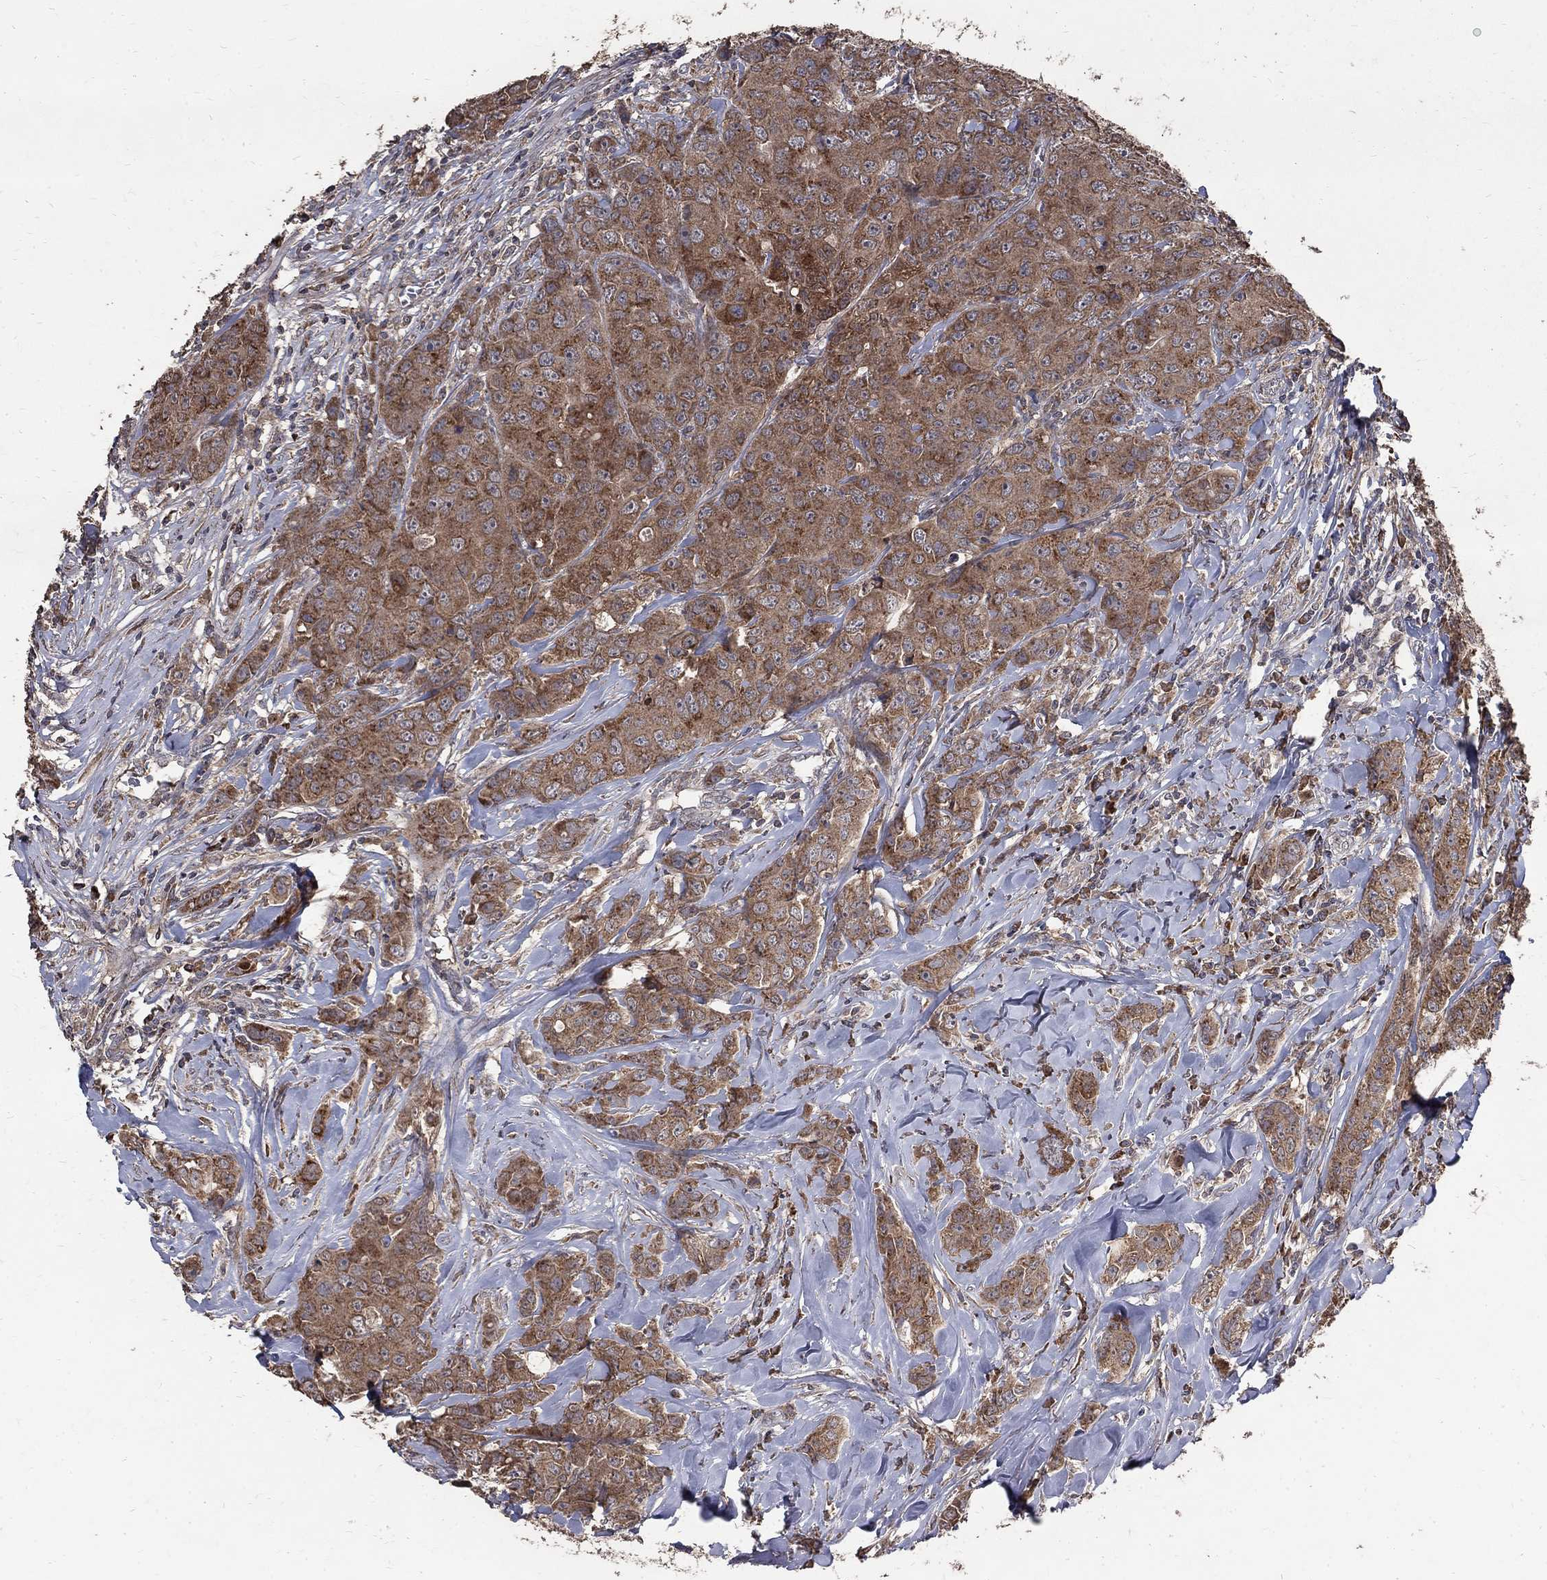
{"staining": {"intensity": "moderate", "quantity": "25%-75%", "location": "cytoplasmic/membranous"}, "tissue": "breast cancer", "cell_type": "Tumor cells", "image_type": "cancer", "snomed": [{"axis": "morphology", "description": "Duct carcinoma"}, {"axis": "topography", "description": "Breast"}], "caption": "Tumor cells demonstrate moderate cytoplasmic/membranous expression in about 25%-75% of cells in breast intraductal carcinoma. (DAB IHC, brown staining for protein, blue staining for nuclei).", "gene": "C17orf75", "patient": {"sex": "female", "age": 43}}